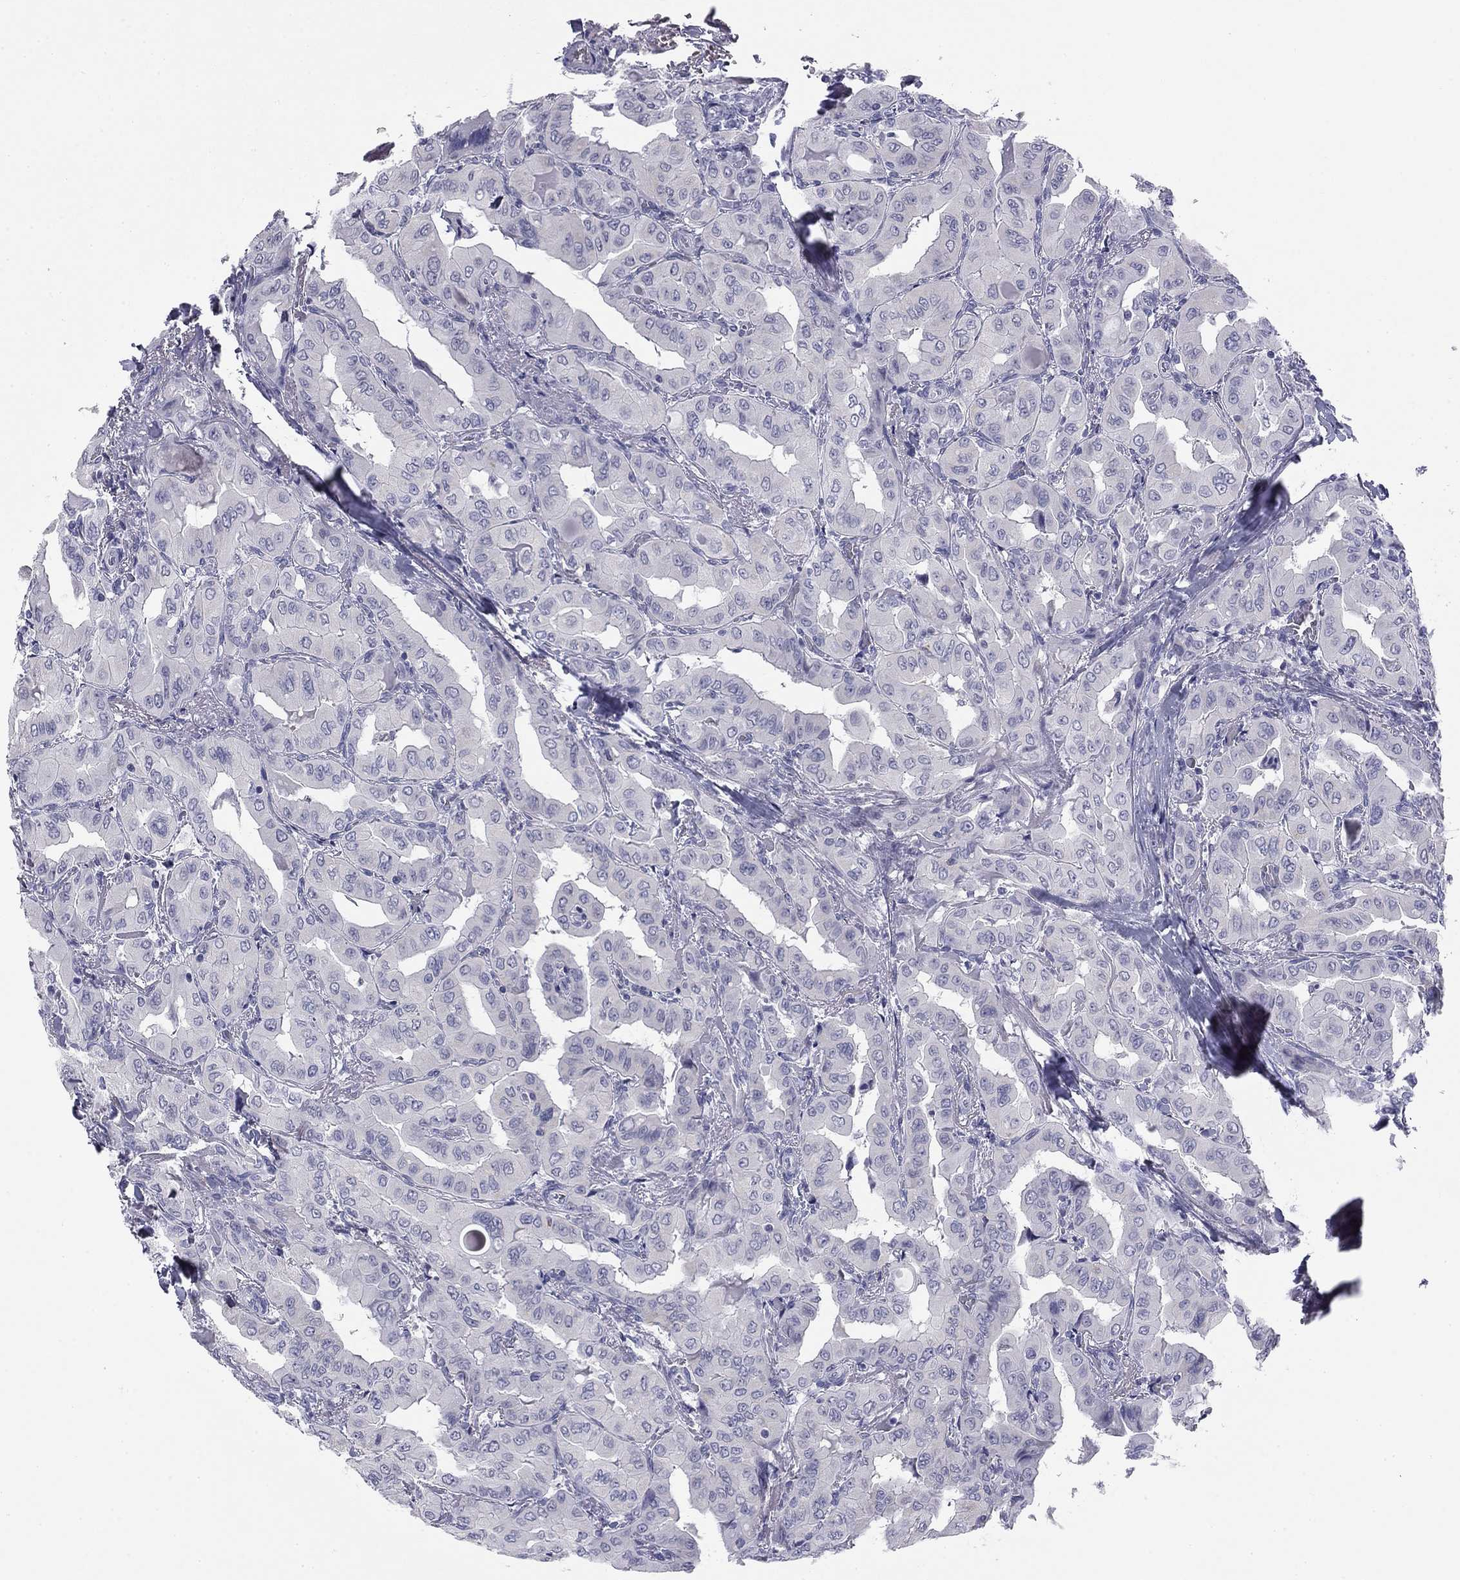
{"staining": {"intensity": "negative", "quantity": "none", "location": "none"}, "tissue": "thyroid cancer", "cell_type": "Tumor cells", "image_type": "cancer", "snomed": [{"axis": "morphology", "description": "Normal tissue, NOS"}, {"axis": "morphology", "description": "Papillary adenocarcinoma, NOS"}, {"axis": "topography", "description": "Thyroid gland"}], "caption": "Immunohistochemical staining of human papillary adenocarcinoma (thyroid) displays no significant staining in tumor cells.", "gene": "TFAP2B", "patient": {"sex": "female", "age": 66}}